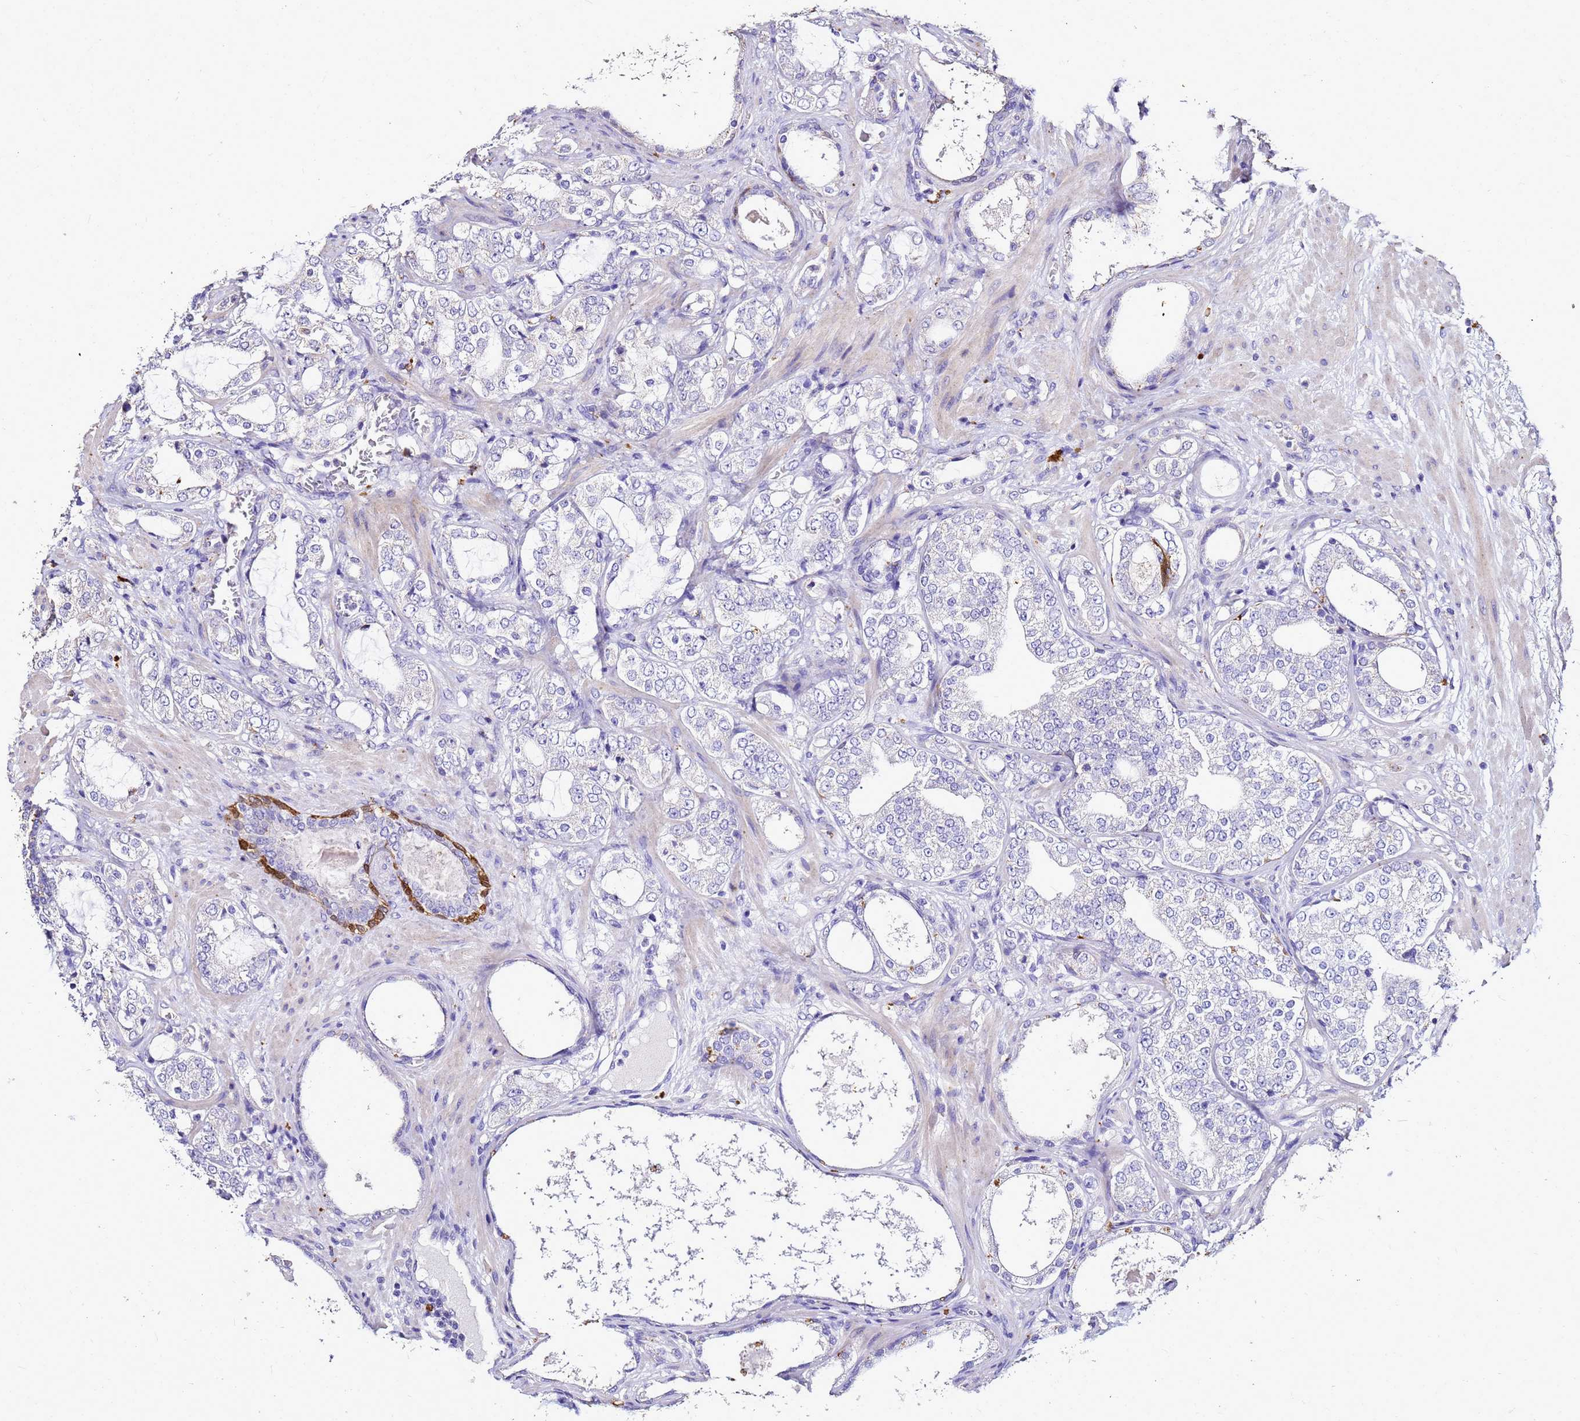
{"staining": {"intensity": "negative", "quantity": "none", "location": "none"}, "tissue": "prostate cancer", "cell_type": "Tumor cells", "image_type": "cancer", "snomed": [{"axis": "morphology", "description": "Adenocarcinoma, High grade"}, {"axis": "topography", "description": "Prostate"}], "caption": "Immunohistochemistry (IHC) of prostate cancer (high-grade adenocarcinoma) exhibits no staining in tumor cells. (Brightfield microscopy of DAB (3,3'-diaminobenzidine) IHC at high magnification).", "gene": "S100A2", "patient": {"sex": "male", "age": 64}}